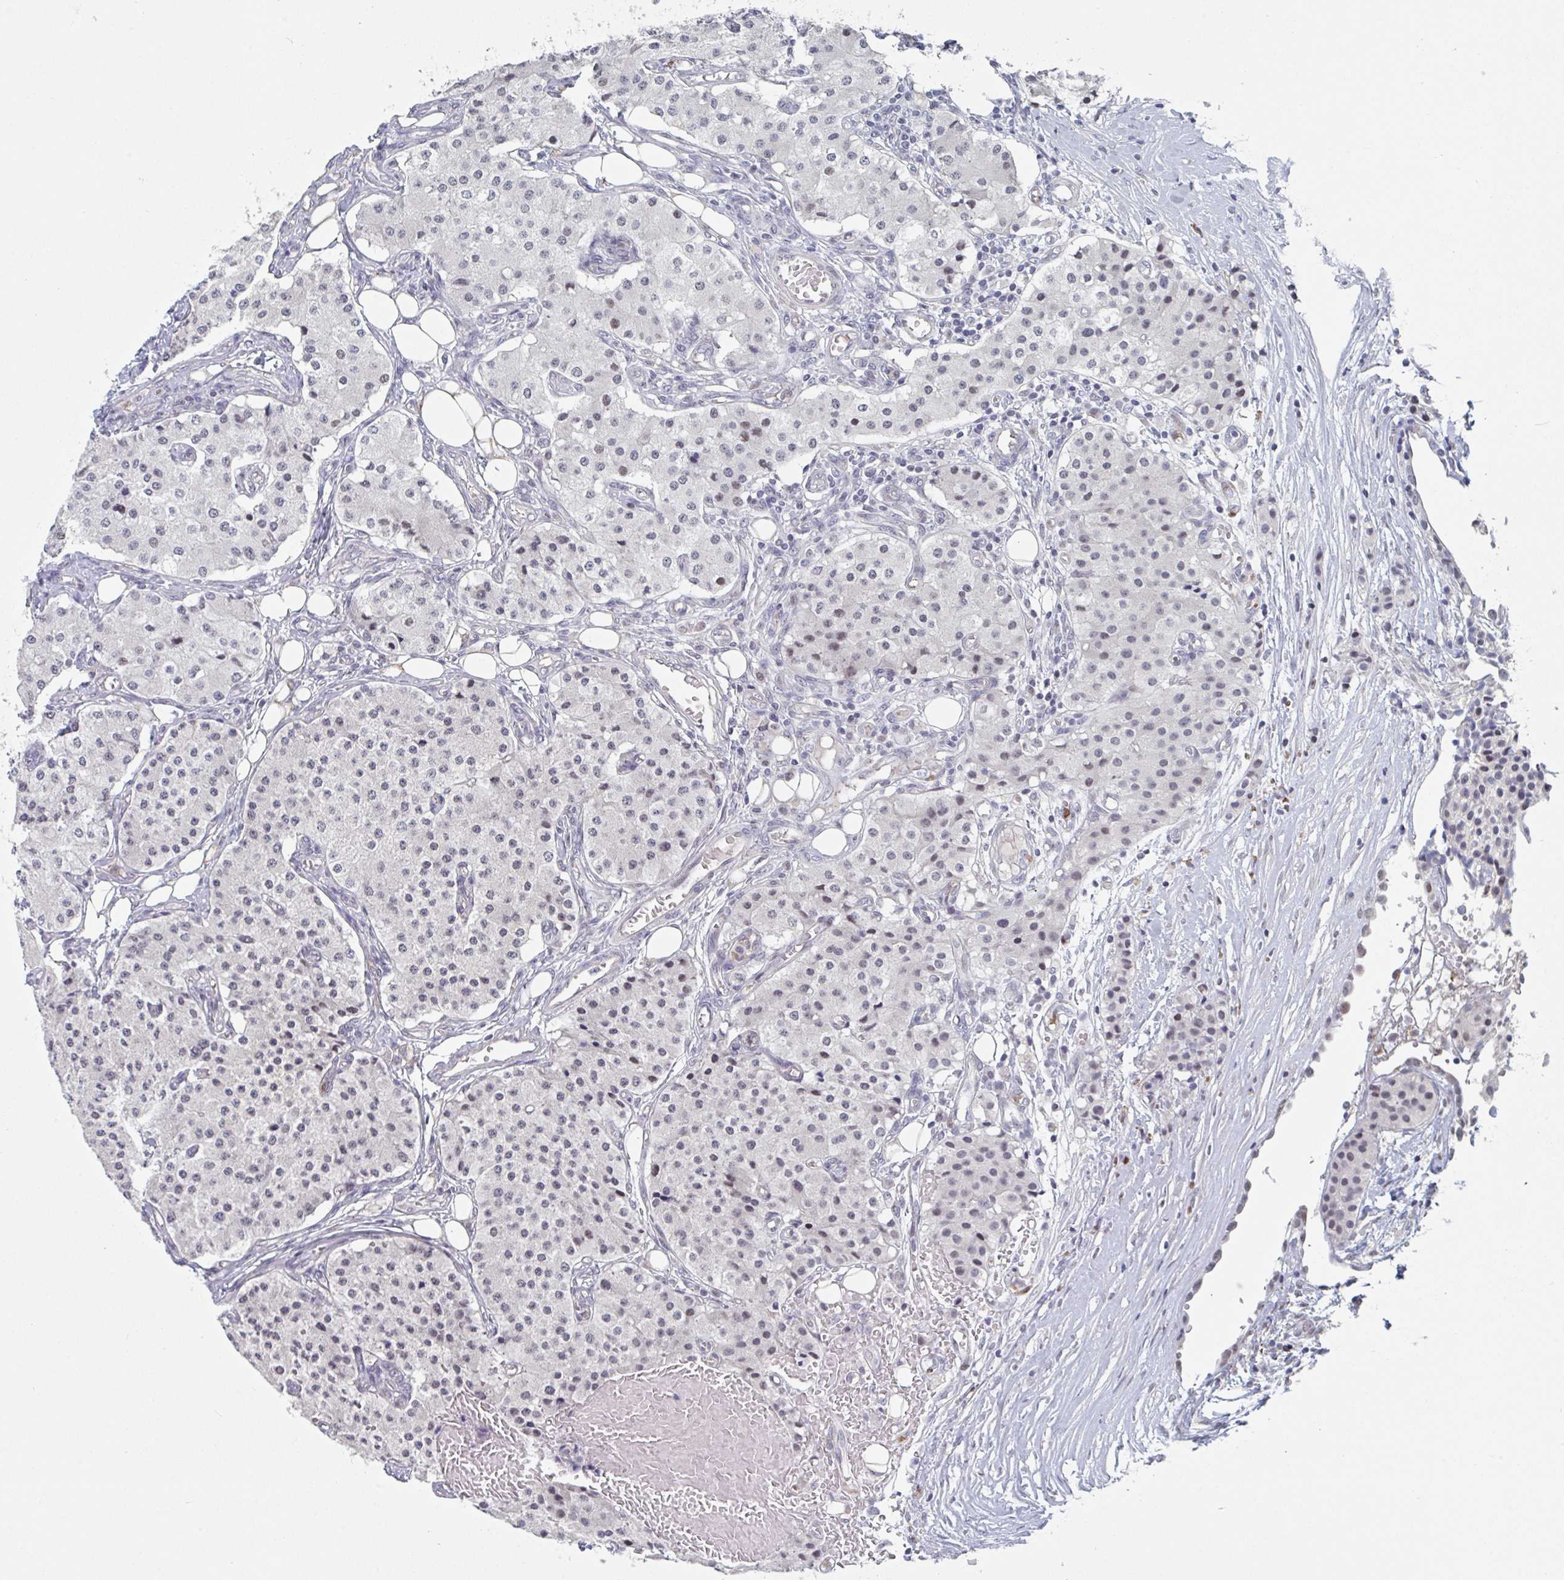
{"staining": {"intensity": "weak", "quantity": "<25%", "location": "nuclear"}, "tissue": "carcinoid", "cell_type": "Tumor cells", "image_type": "cancer", "snomed": [{"axis": "morphology", "description": "Carcinoid, malignant, NOS"}, {"axis": "topography", "description": "Colon"}], "caption": "Tumor cells are negative for protein expression in human carcinoid.", "gene": "RNF212", "patient": {"sex": "female", "age": 52}}